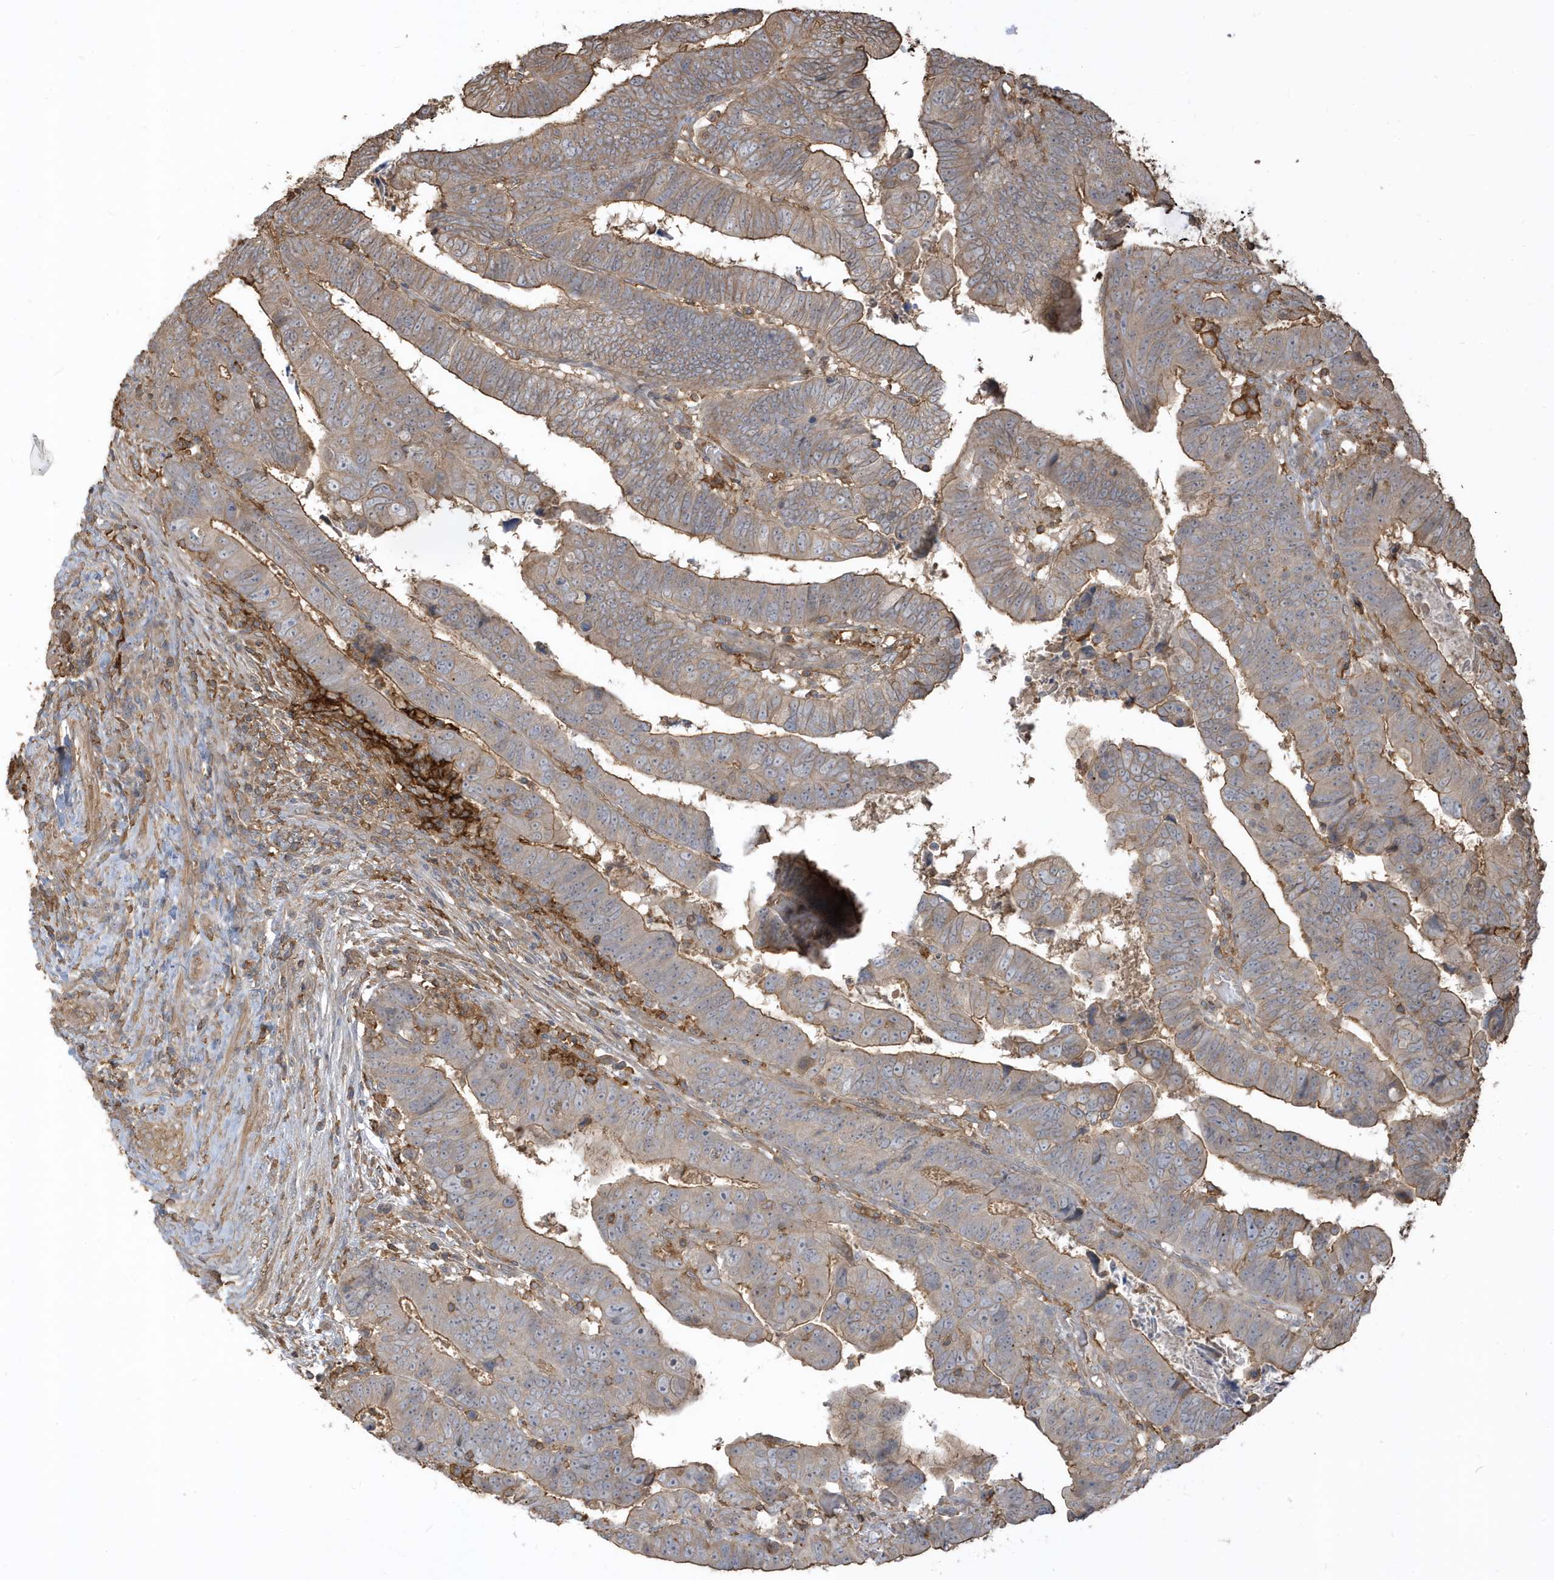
{"staining": {"intensity": "moderate", "quantity": "25%-75%", "location": "cytoplasmic/membranous"}, "tissue": "colorectal cancer", "cell_type": "Tumor cells", "image_type": "cancer", "snomed": [{"axis": "morphology", "description": "Normal tissue, NOS"}, {"axis": "morphology", "description": "Adenocarcinoma, NOS"}, {"axis": "topography", "description": "Rectum"}], "caption": "Colorectal cancer (adenocarcinoma) stained with a protein marker displays moderate staining in tumor cells.", "gene": "ZBTB8A", "patient": {"sex": "female", "age": 65}}